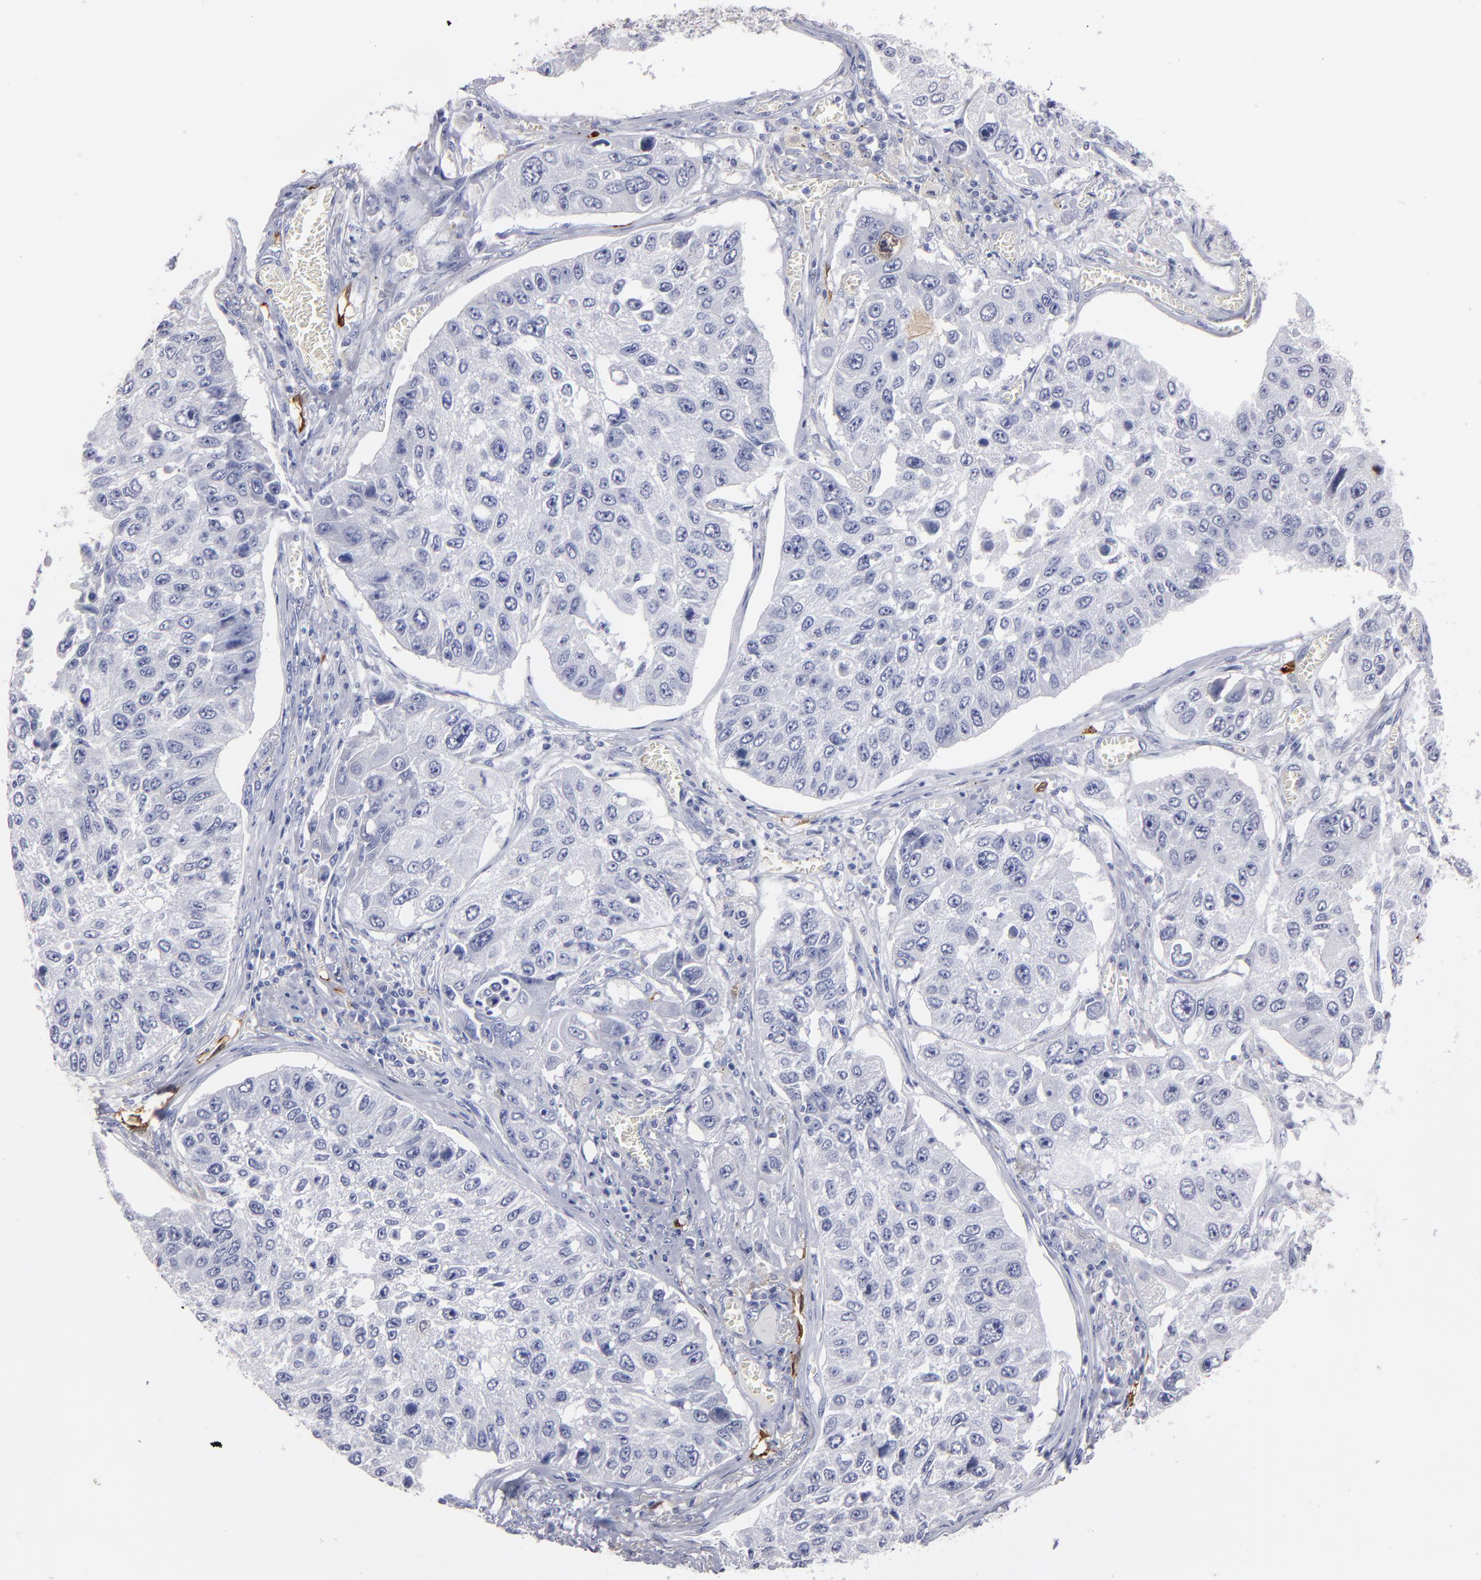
{"staining": {"intensity": "negative", "quantity": "none", "location": "none"}, "tissue": "lung cancer", "cell_type": "Tumor cells", "image_type": "cancer", "snomed": [{"axis": "morphology", "description": "Squamous cell carcinoma, NOS"}, {"axis": "topography", "description": "Lung"}], "caption": "IHC micrograph of human lung cancer (squamous cell carcinoma) stained for a protein (brown), which shows no staining in tumor cells. (DAB immunohistochemistry (IHC), high magnification).", "gene": "FABP4", "patient": {"sex": "male", "age": 71}}